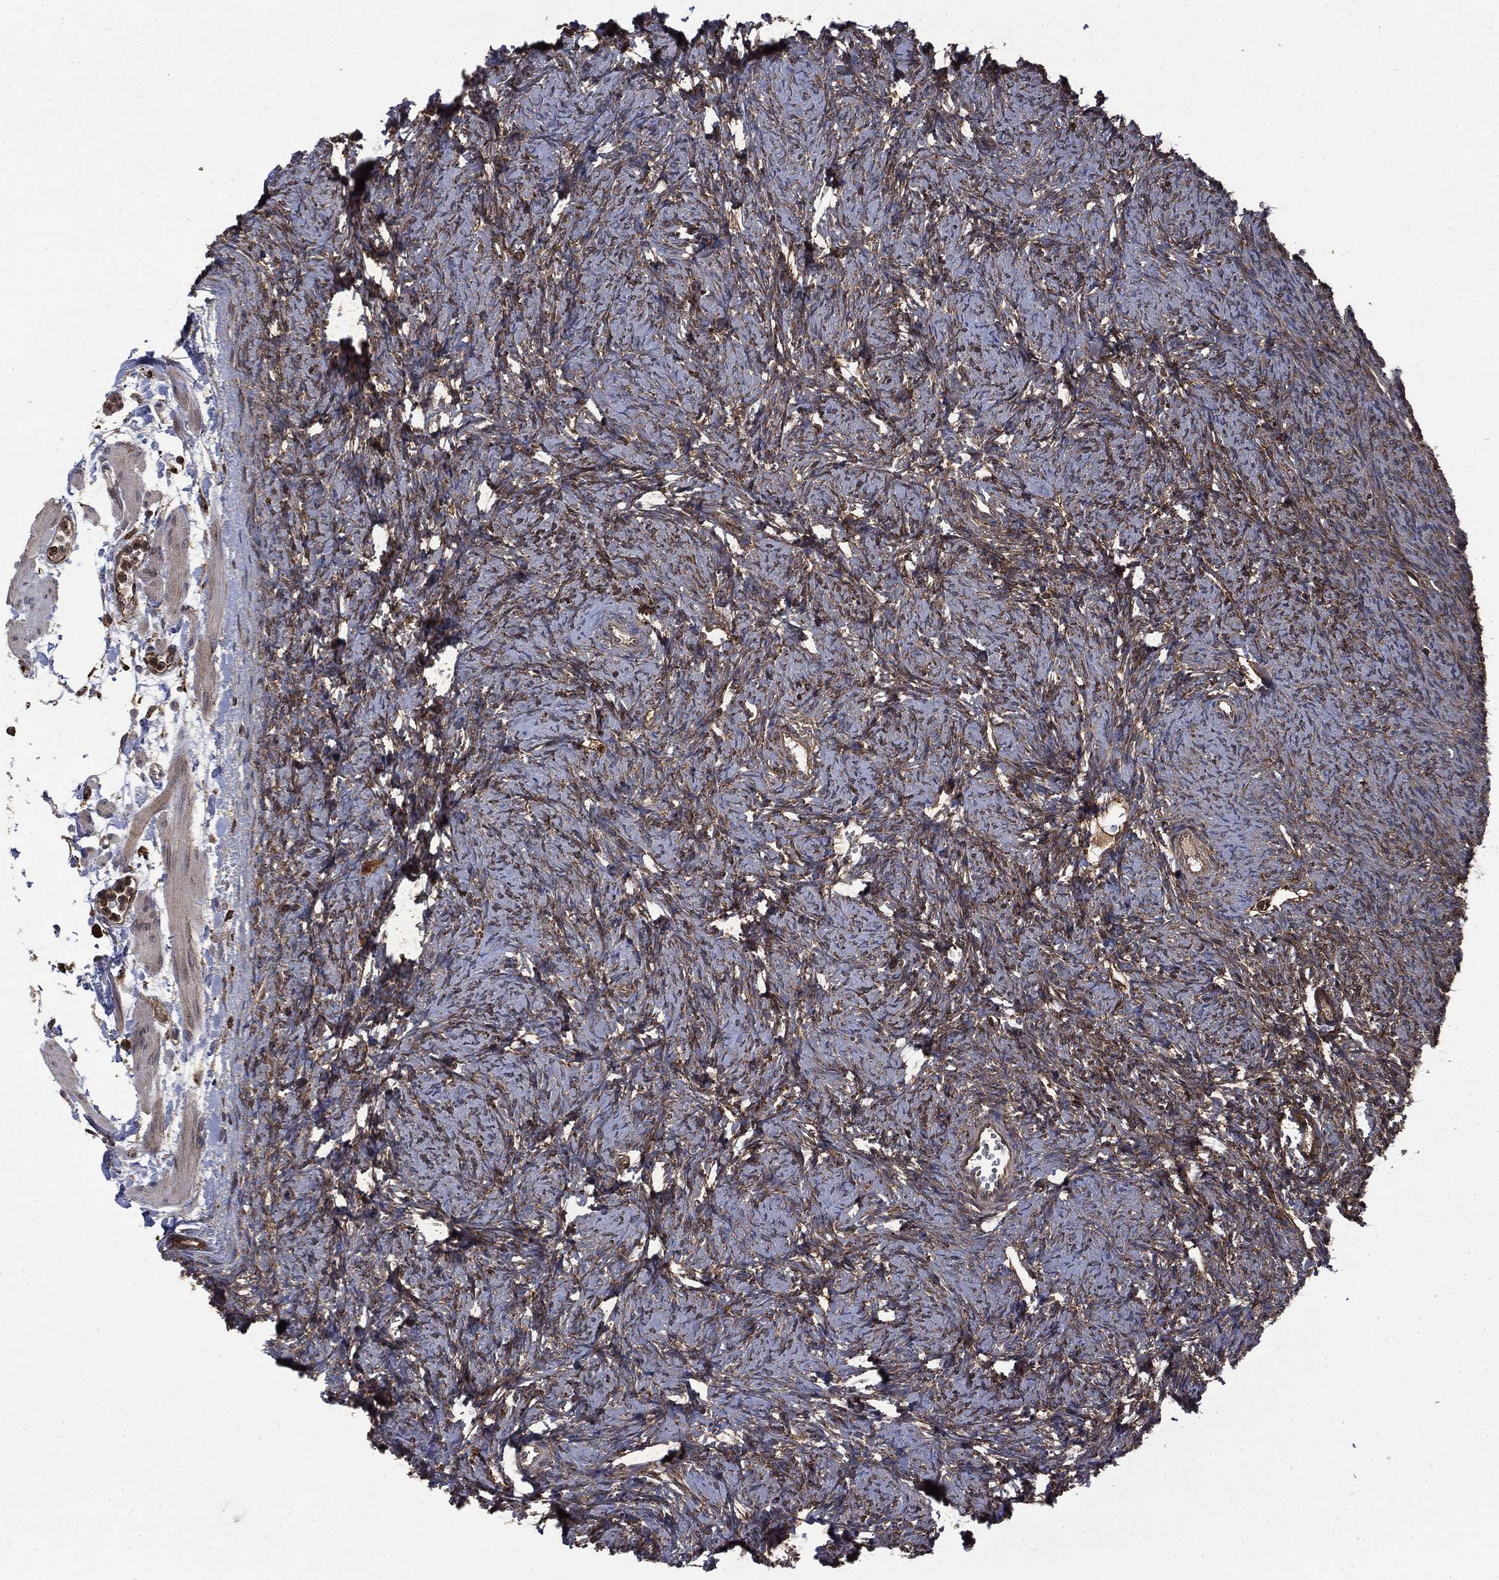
{"staining": {"intensity": "moderate", "quantity": ">75%", "location": "cytoplasmic/membranous"}, "tissue": "ovary", "cell_type": "Follicle cells", "image_type": "normal", "snomed": [{"axis": "morphology", "description": "Normal tissue, NOS"}, {"axis": "topography", "description": "Fallopian tube"}, {"axis": "topography", "description": "Ovary"}], "caption": "Immunohistochemistry histopathology image of benign ovary stained for a protein (brown), which demonstrates medium levels of moderate cytoplasmic/membranous staining in approximately >75% of follicle cells.", "gene": "SNX5", "patient": {"sex": "female", "age": 33}}